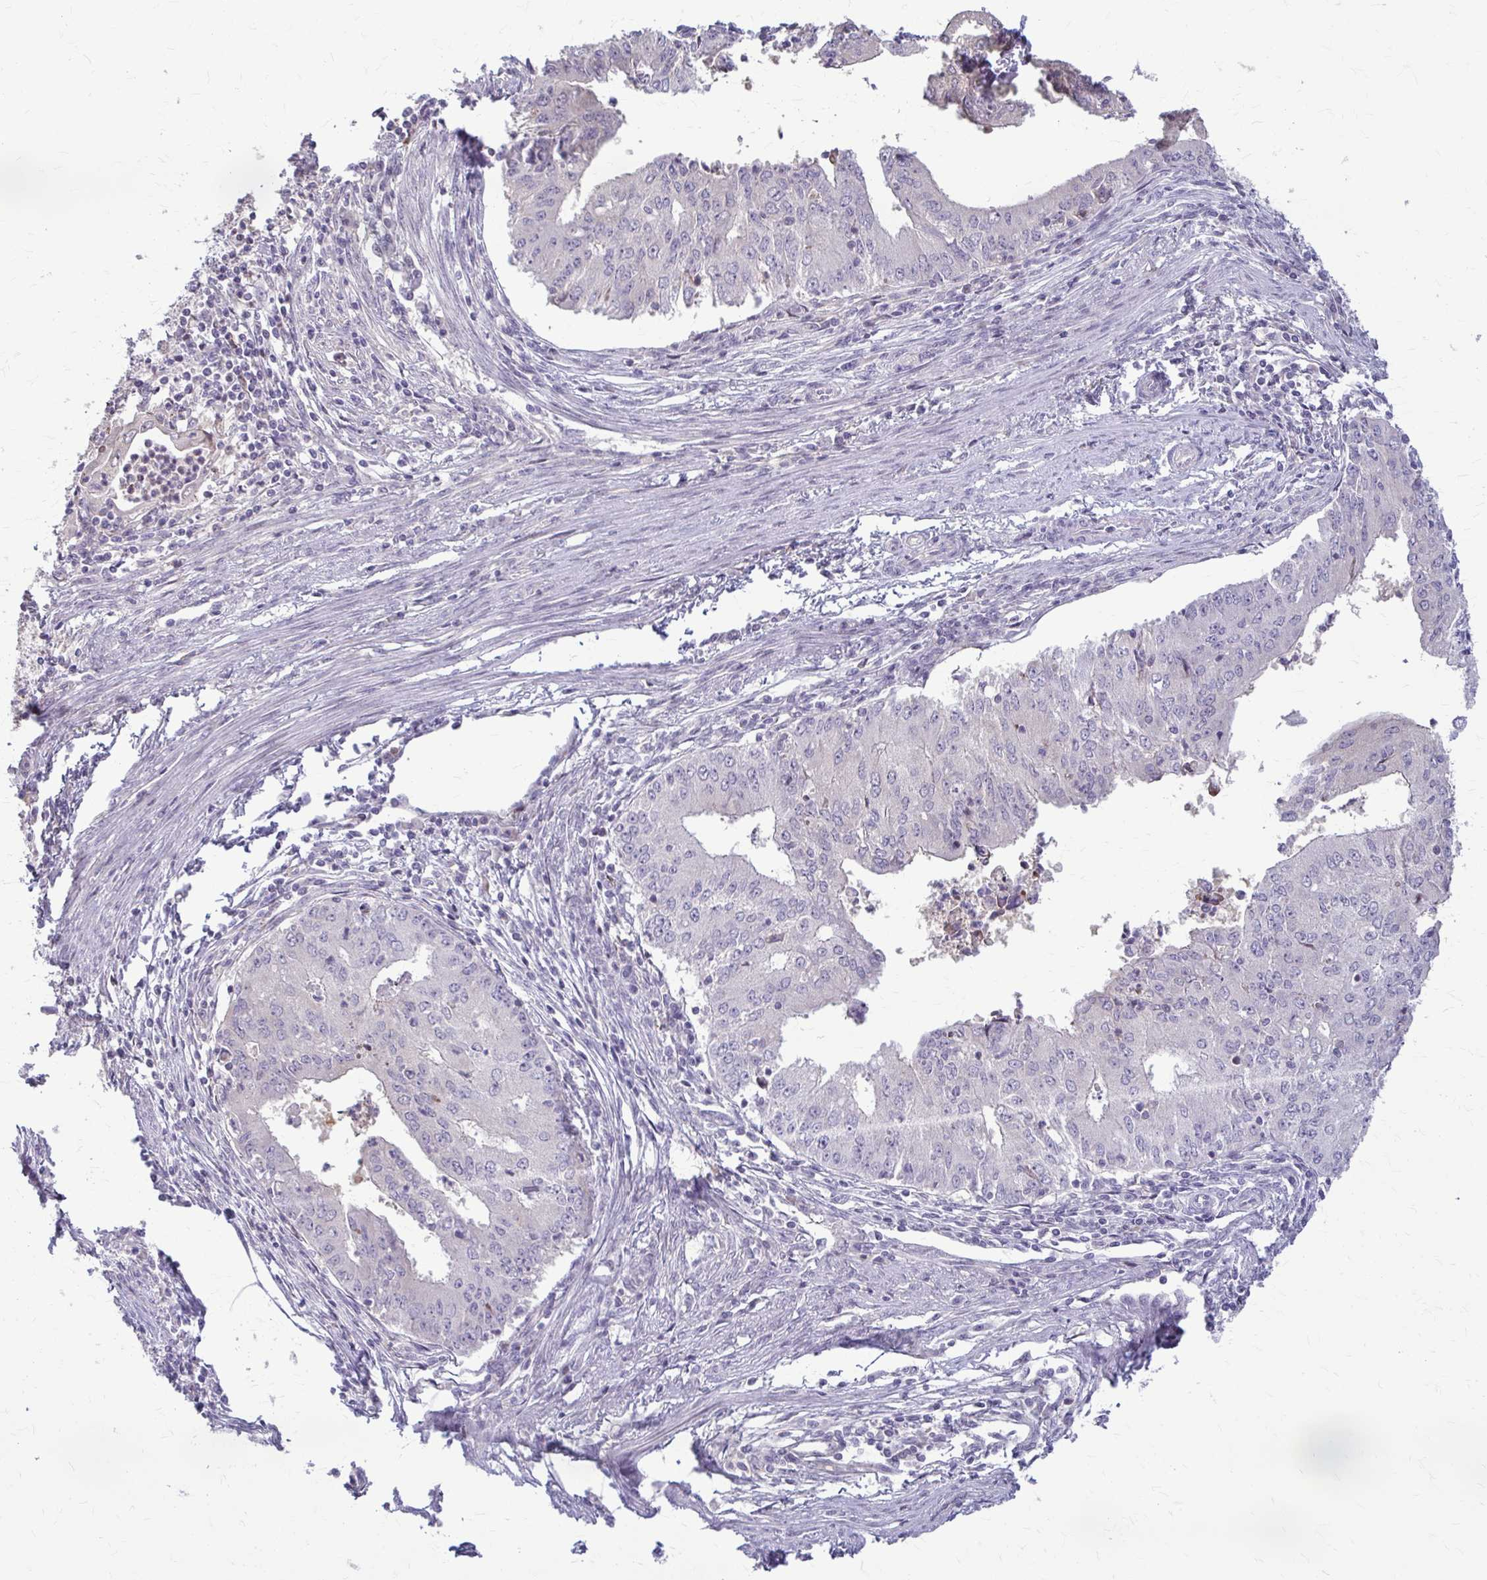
{"staining": {"intensity": "negative", "quantity": "none", "location": "none"}, "tissue": "endometrial cancer", "cell_type": "Tumor cells", "image_type": "cancer", "snomed": [{"axis": "morphology", "description": "Adenocarcinoma, NOS"}, {"axis": "topography", "description": "Endometrium"}], "caption": "Tumor cells are negative for protein expression in human endometrial cancer (adenocarcinoma).", "gene": "ZNF34", "patient": {"sex": "female", "age": 50}}